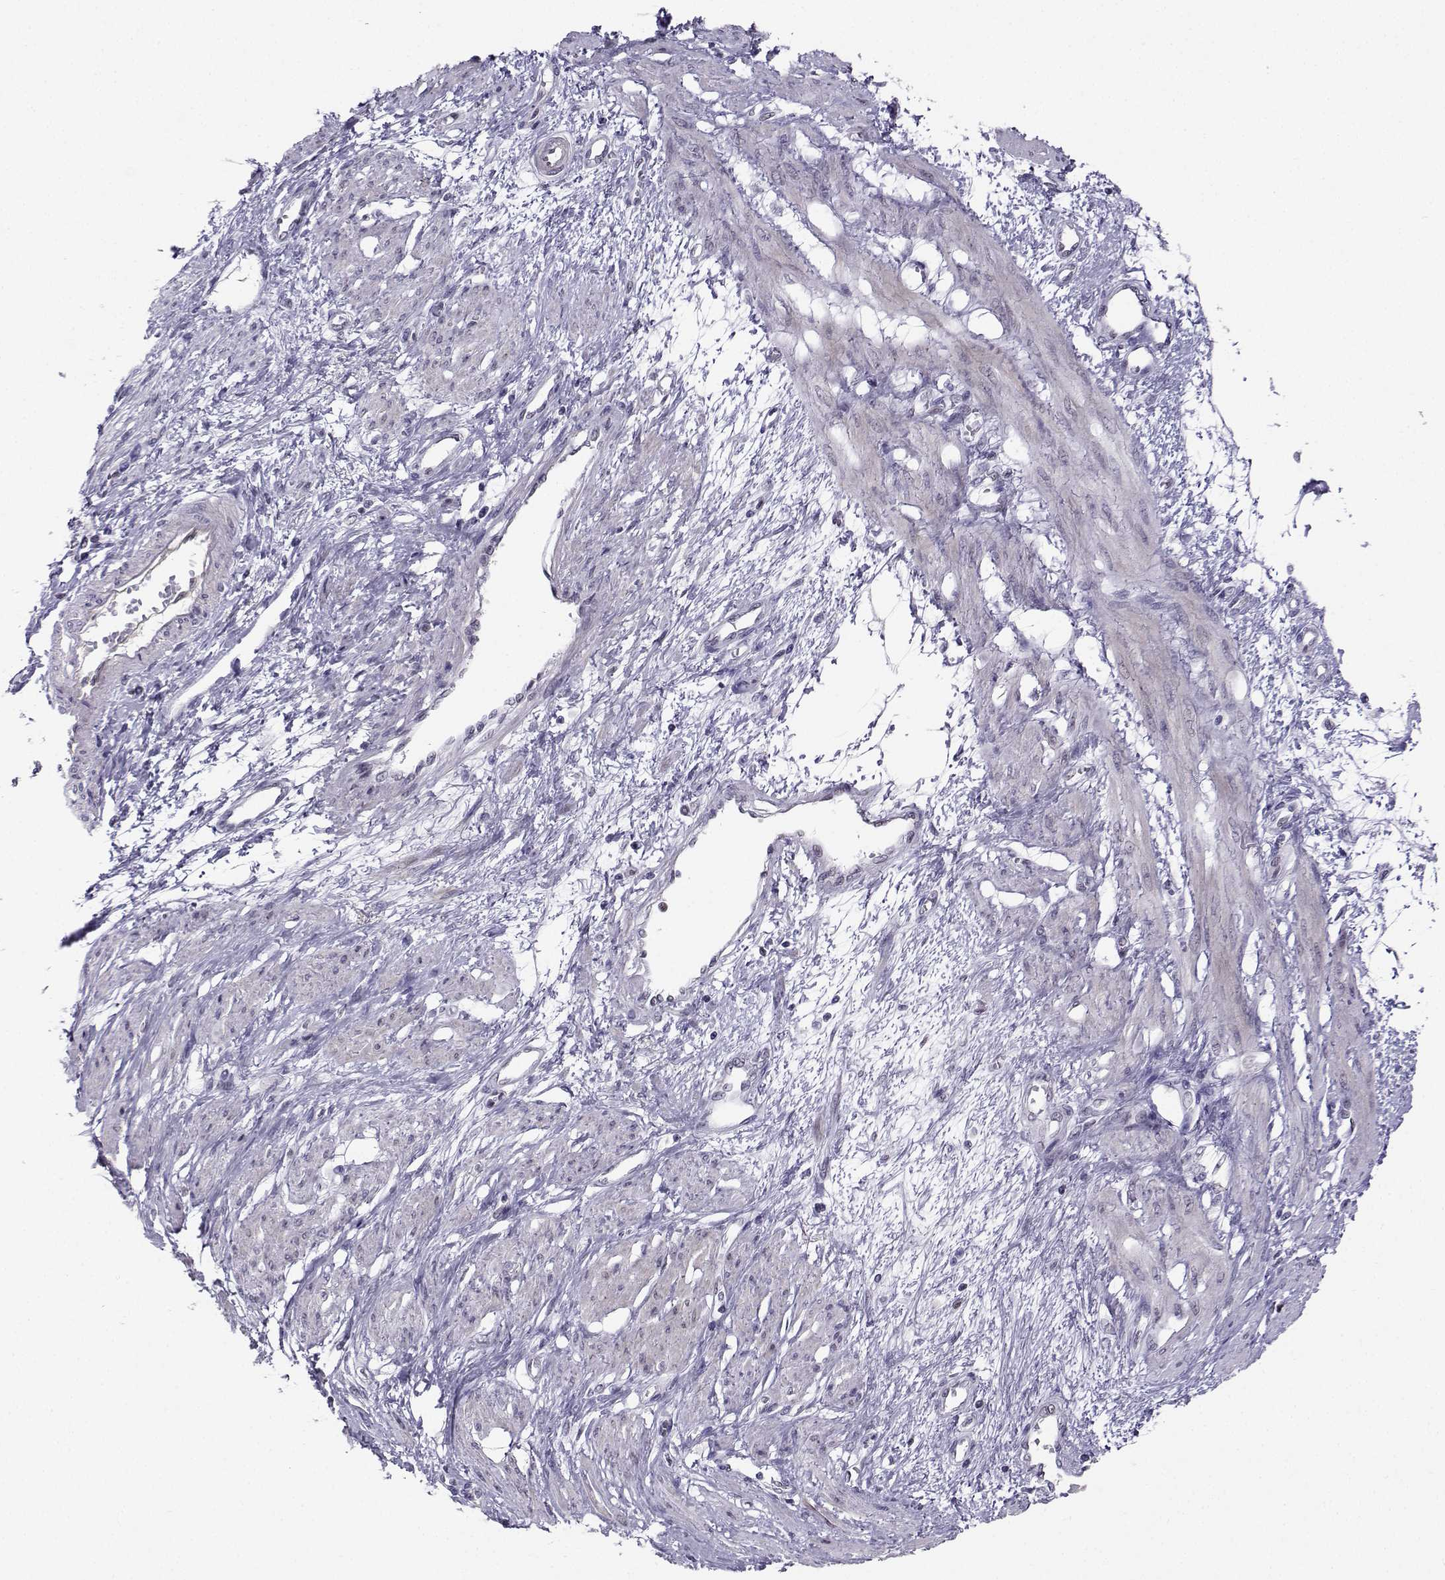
{"staining": {"intensity": "weak", "quantity": "<25%", "location": "nuclear"}, "tissue": "smooth muscle", "cell_type": "Smooth muscle cells", "image_type": "normal", "snomed": [{"axis": "morphology", "description": "Normal tissue, NOS"}, {"axis": "topography", "description": "Smooth muscle"}, {"axis": "topography", "description": "Uterus"}], "caption": "High magnification brightfield microscopy of normal smooth muscle stained with DAB (3,3'-diaminobenzidine) (brown) and counterstained with hematoxylin (blue): smooth muscle cells show no significant positivity.", "gene": "TEDC2", "patient": {"sex": "female", "age": 39}}